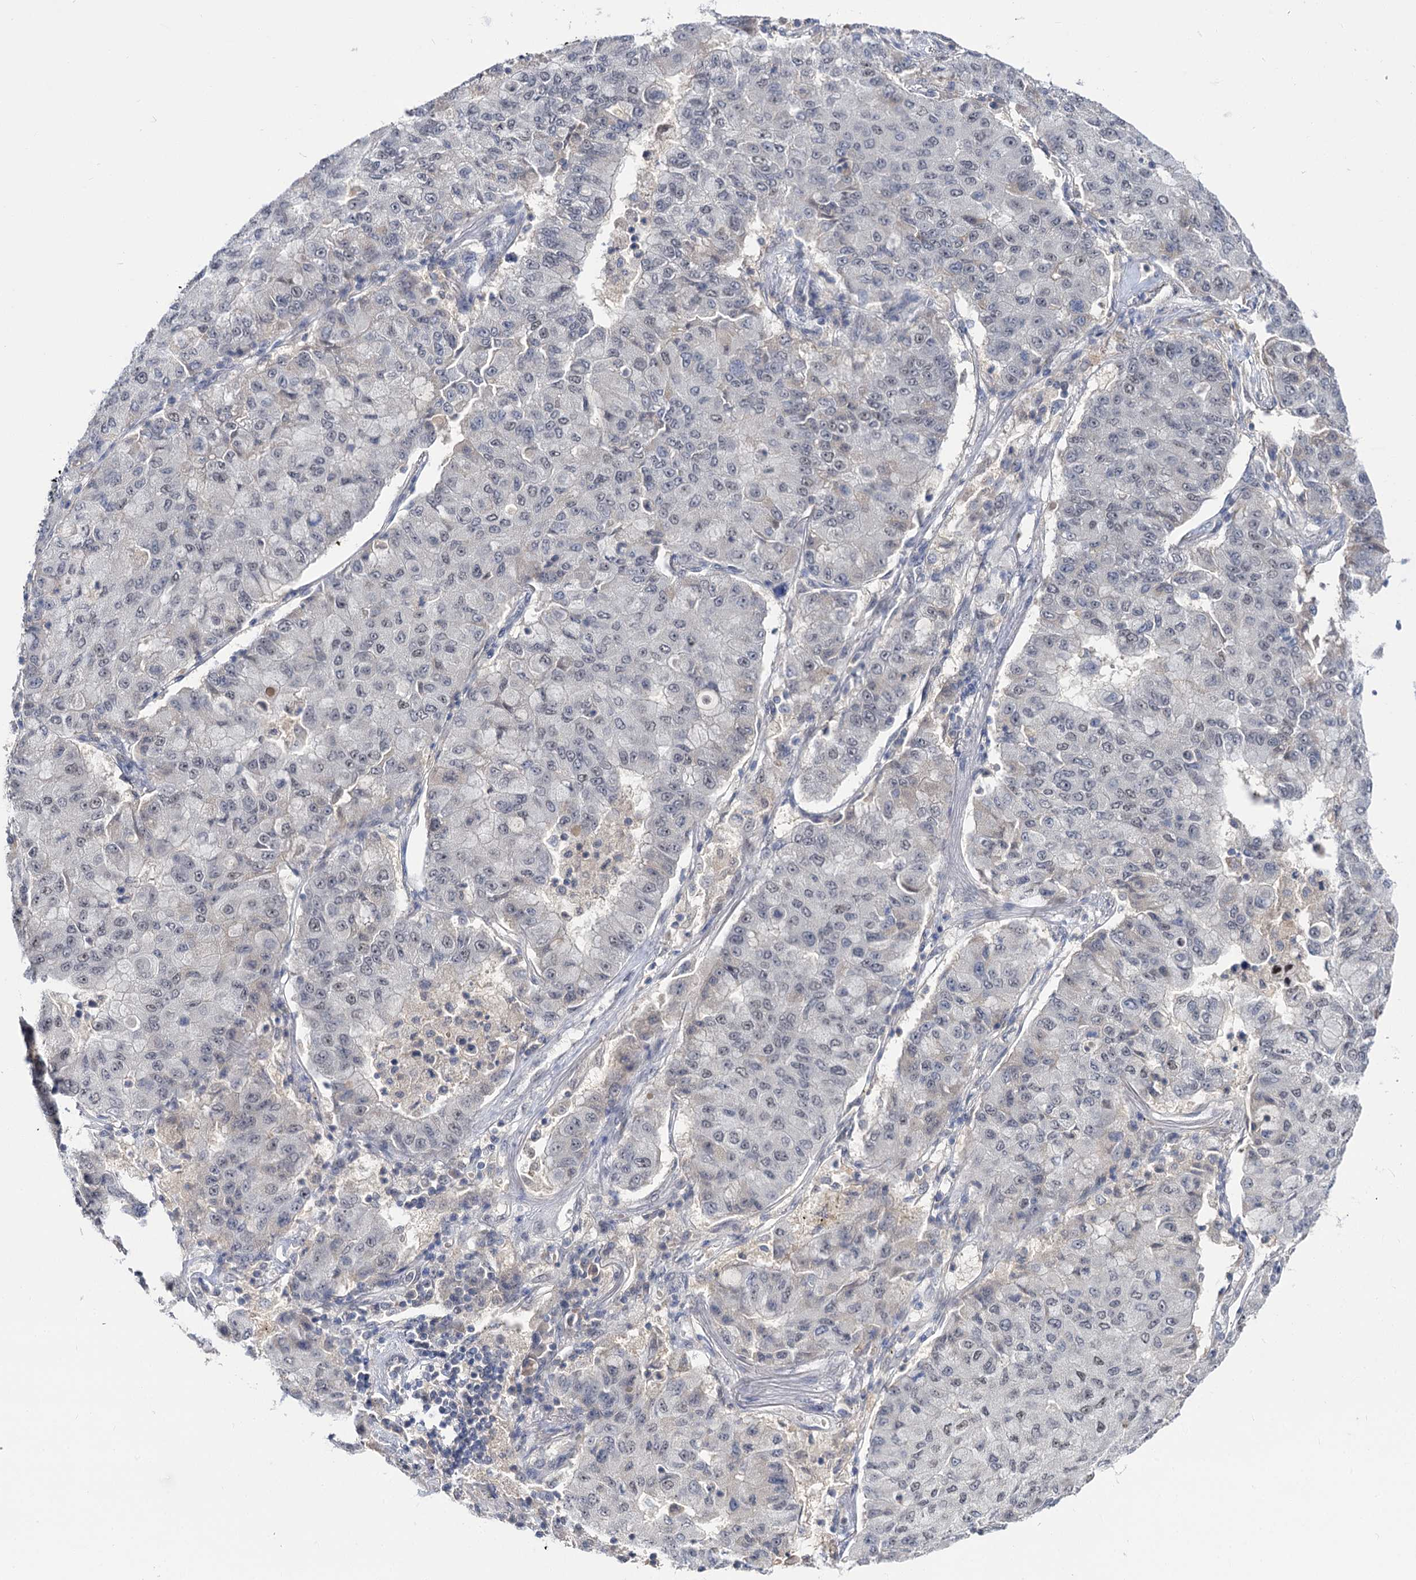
{"staining": {"intensity": "negative", "quantity": "none", "location": "none"}, "tissue": "lung cancer", "cell_type": "Tumor cells", "image_type": "cancer", "snomed": [{"axis": "morphology", "description": "Squamous cell carcinoma, NOS"}, {"axis": "topography", "description": "Lung"}], "caption": "Immunohistochemical staining of squamous cell carcinoma (lung) exhibits no significant staining in tumor cells. The staining is performed using DAB (3,3'-diaminobenzidine) brown chromogen with nuclei counter-stained in using hematoxylin.", "gene": "NEK10", "patient": {"sex": "male", "age": 74}}